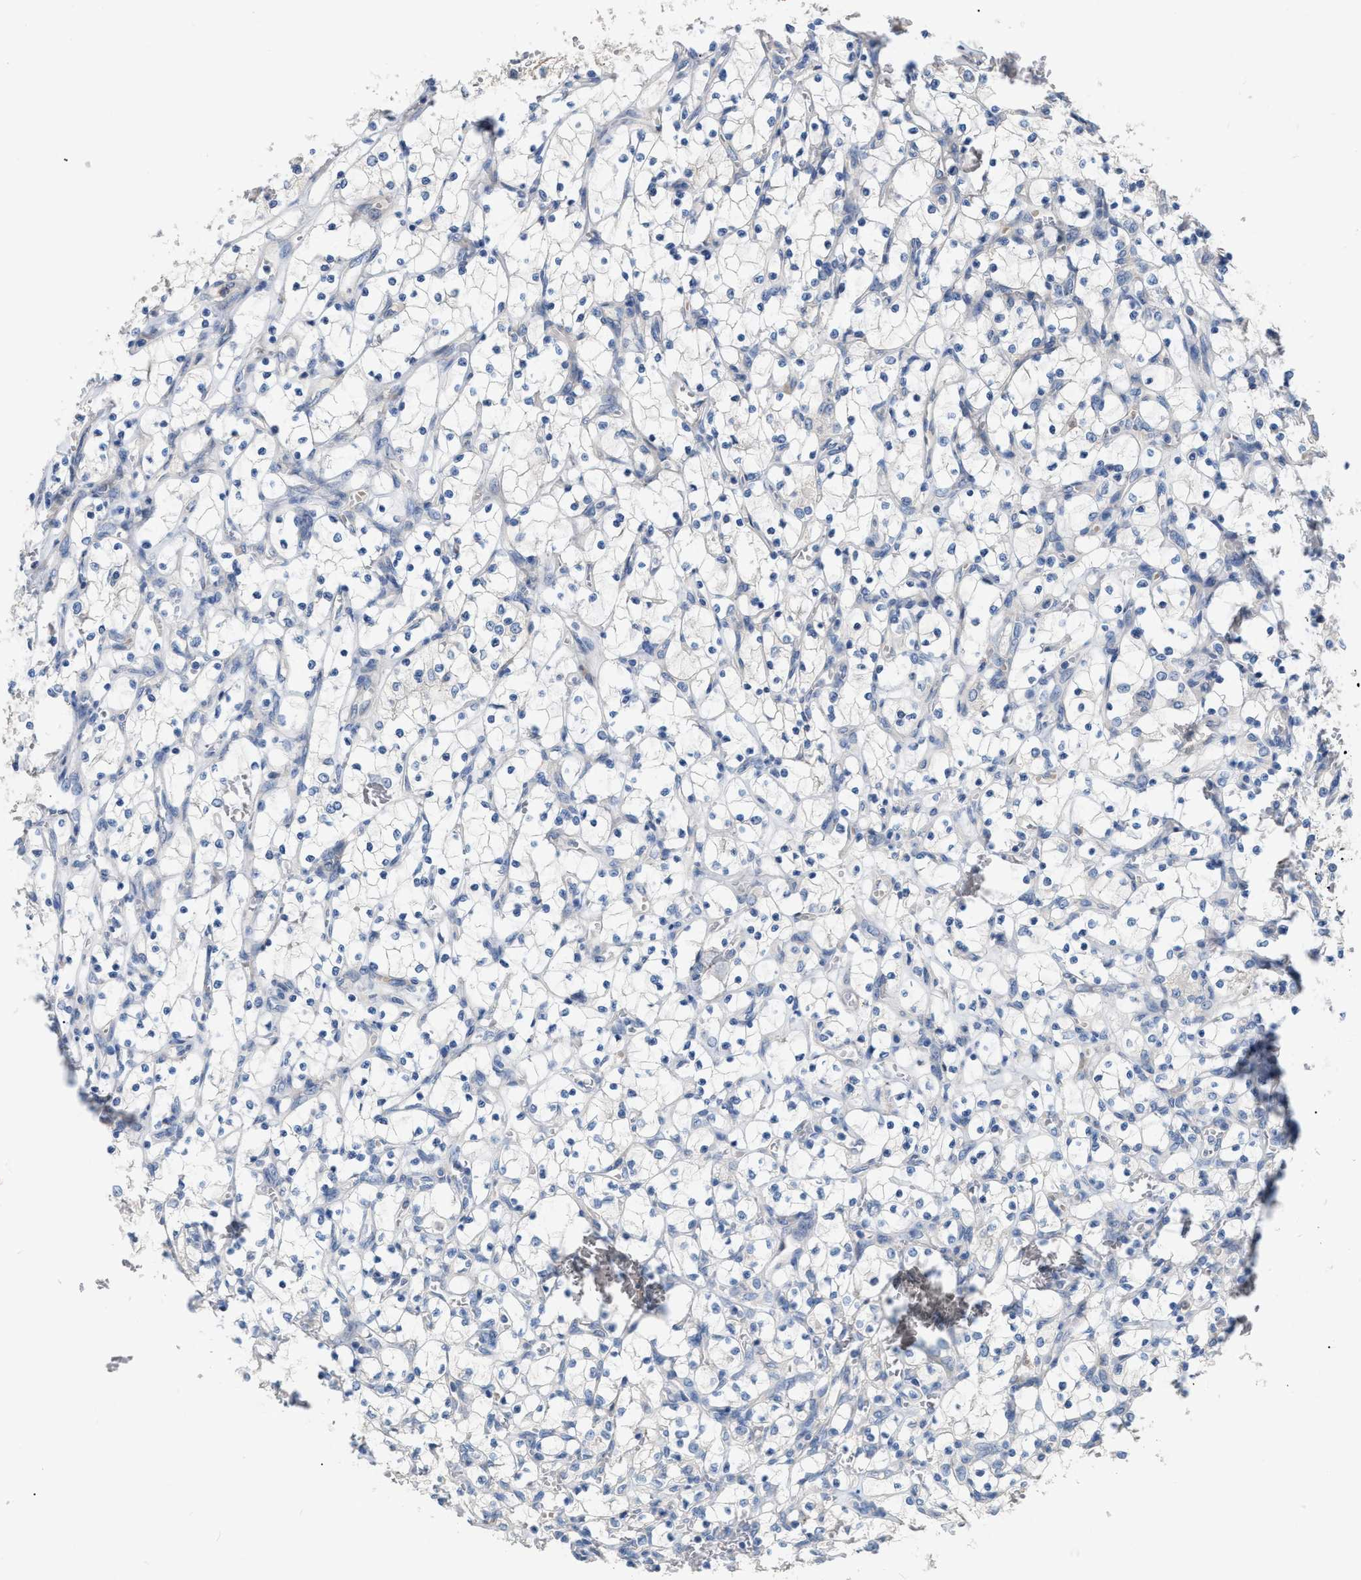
{"staining": {"intensity": "negative", "quantity": "none", "location": "none"}, "tissue": "renal cancer", "cell_type": "Tumor cells", "image_type": "cancer", "snomed": [{"axis": "morphology", "description": "Adenocarcinoma, NOS"}, {"axis": "topography", "description": "Kidney"}], "caption": "IHC of human renal adenocarcinoma exhibits no positivity in tumor cells.", "gene": "DHX58", "patient": {"sex": "female", "age": 69}}